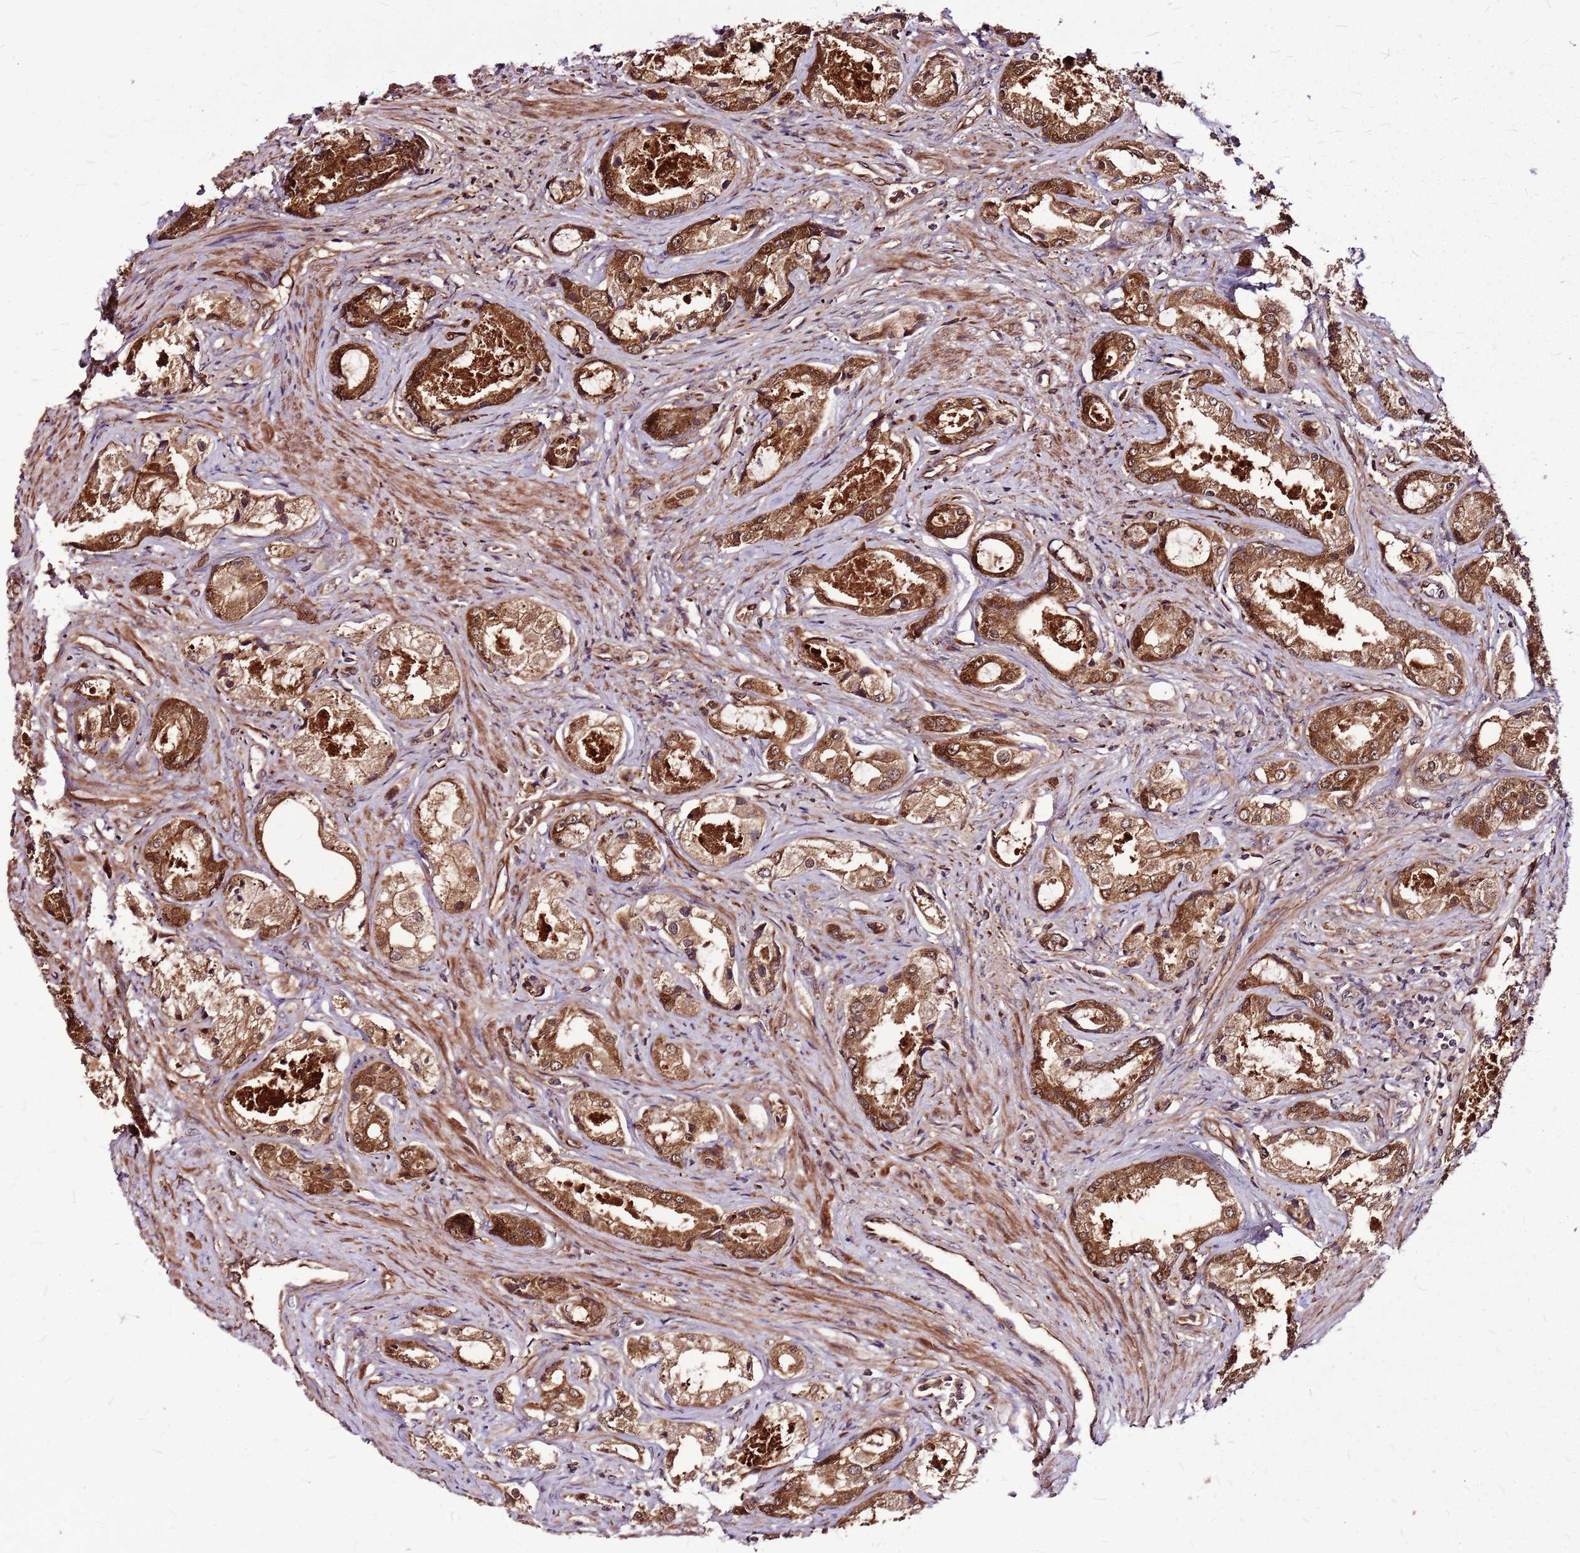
{"staining": {"intensity": "strong", "quantity": ">75%", "location": "cytoplasmic/membranous"}, "tissue": "prostate cancer", "cell_type": "Tumor cells", "image_type": "cancer", "snomed": [{"axis": "morphology", "description": "Adenocarcinoma, Low grade"}, {"axis": "topography", "description": "Prostate"}], "caption": "Immunohistochemical staining of human low-grade adenocarcinoma (prostate) shows high levels of strong cytoplasmic/membranous protein staining in about >75% of tumor cells.", "gene": "LYPLAL1", "patient": {"sex": "male", "age": 68}}